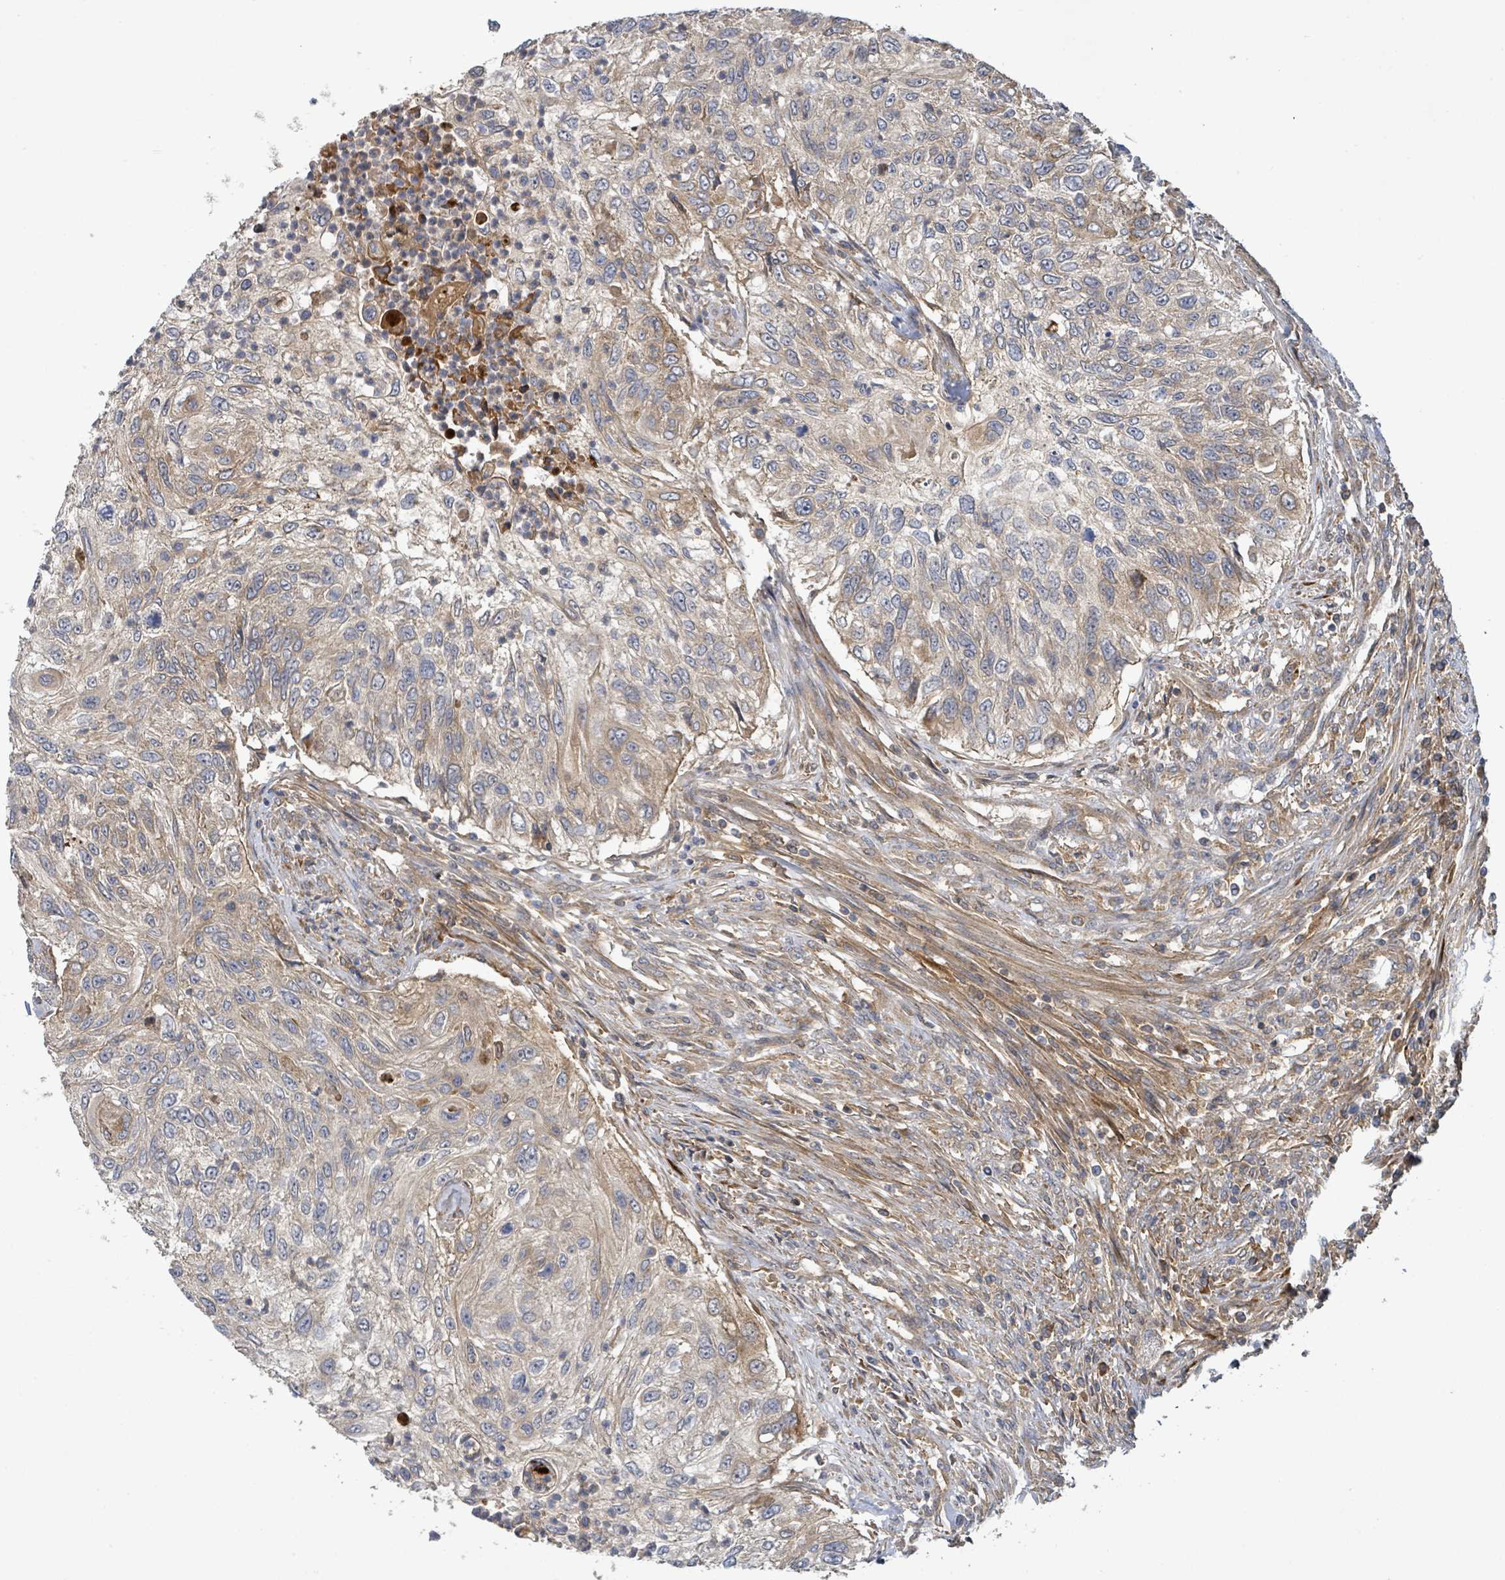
{"staining": {"intensity": "weak", "quantity": "25%-75%", "location": "cytoplasmic/membranous"}, "tissue": "urothelial cancer", "cell_type": "Tumor cells", "image_type": "cancer", "snomed": [{"axis": "morphology", "description": "Urothelial carcinoma, High grade"}, {"axis": "topography", "description": "Urinary bladder"}], "caption": "Human urothelial cancer stained with a brown dye displays weak cytoplasmic/membranous positive staining in about 25%-75% of tumor cells.", "gene": "STARD4", "patient": {"sex": "female", "age": 60}}